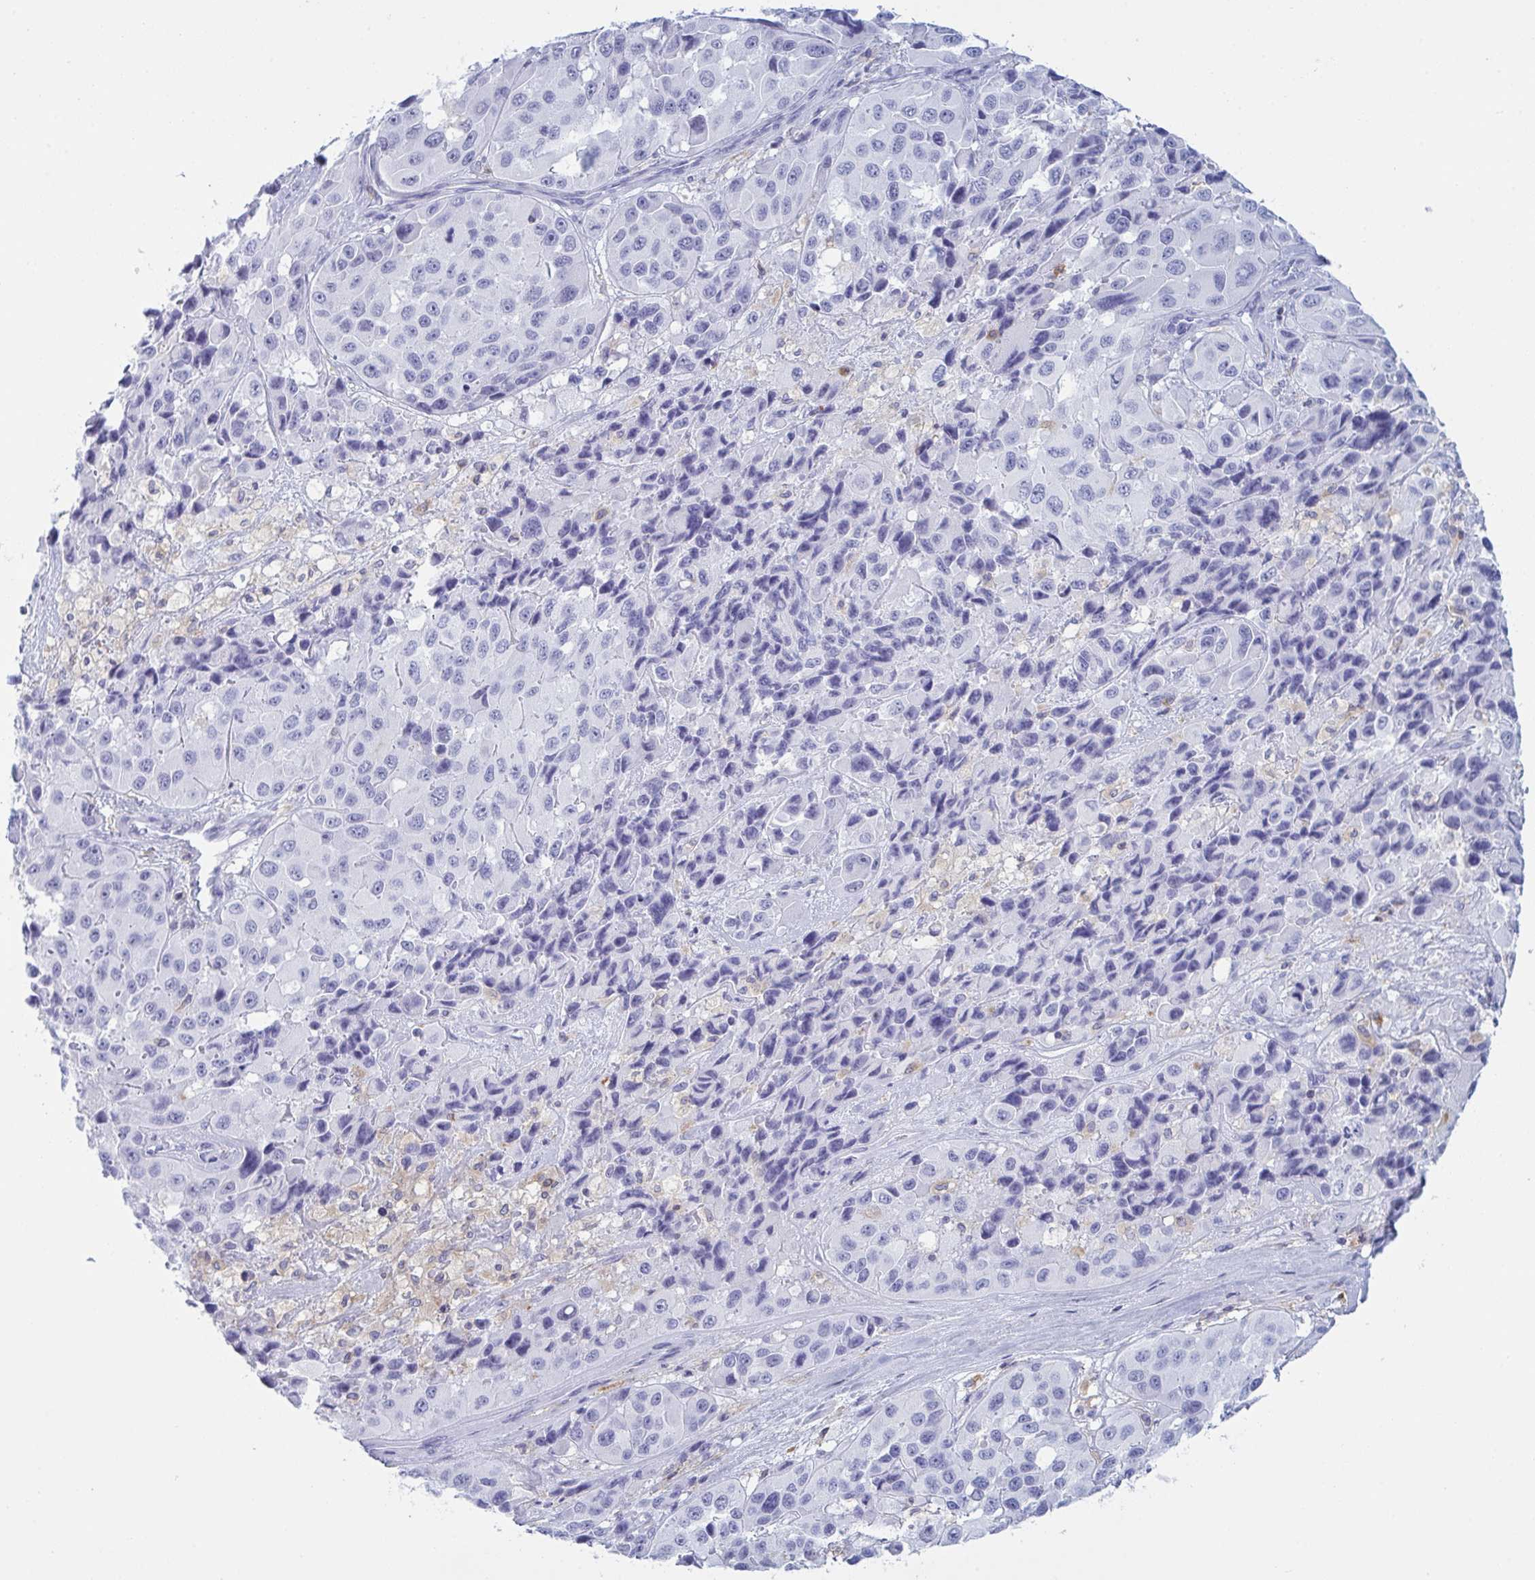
{"staining": {"intensity": "negative", "quantity": "none", "location": "none"}, "tissue": "melanoma", "cell_type": "Tumor cells", "image_type": "cancer", "snomed": [{"axis": "morphology", "description": "Malignant melanoma, Metastatic site"}, {"axis": "topography", "description": "Lymph node"}], "caption": "The histopathology image reveals no staining of tumor cells in malignant melanoma (metastatic site).", "gene": "MYO1F", "patient": {"sex": "female", "age": 65}}